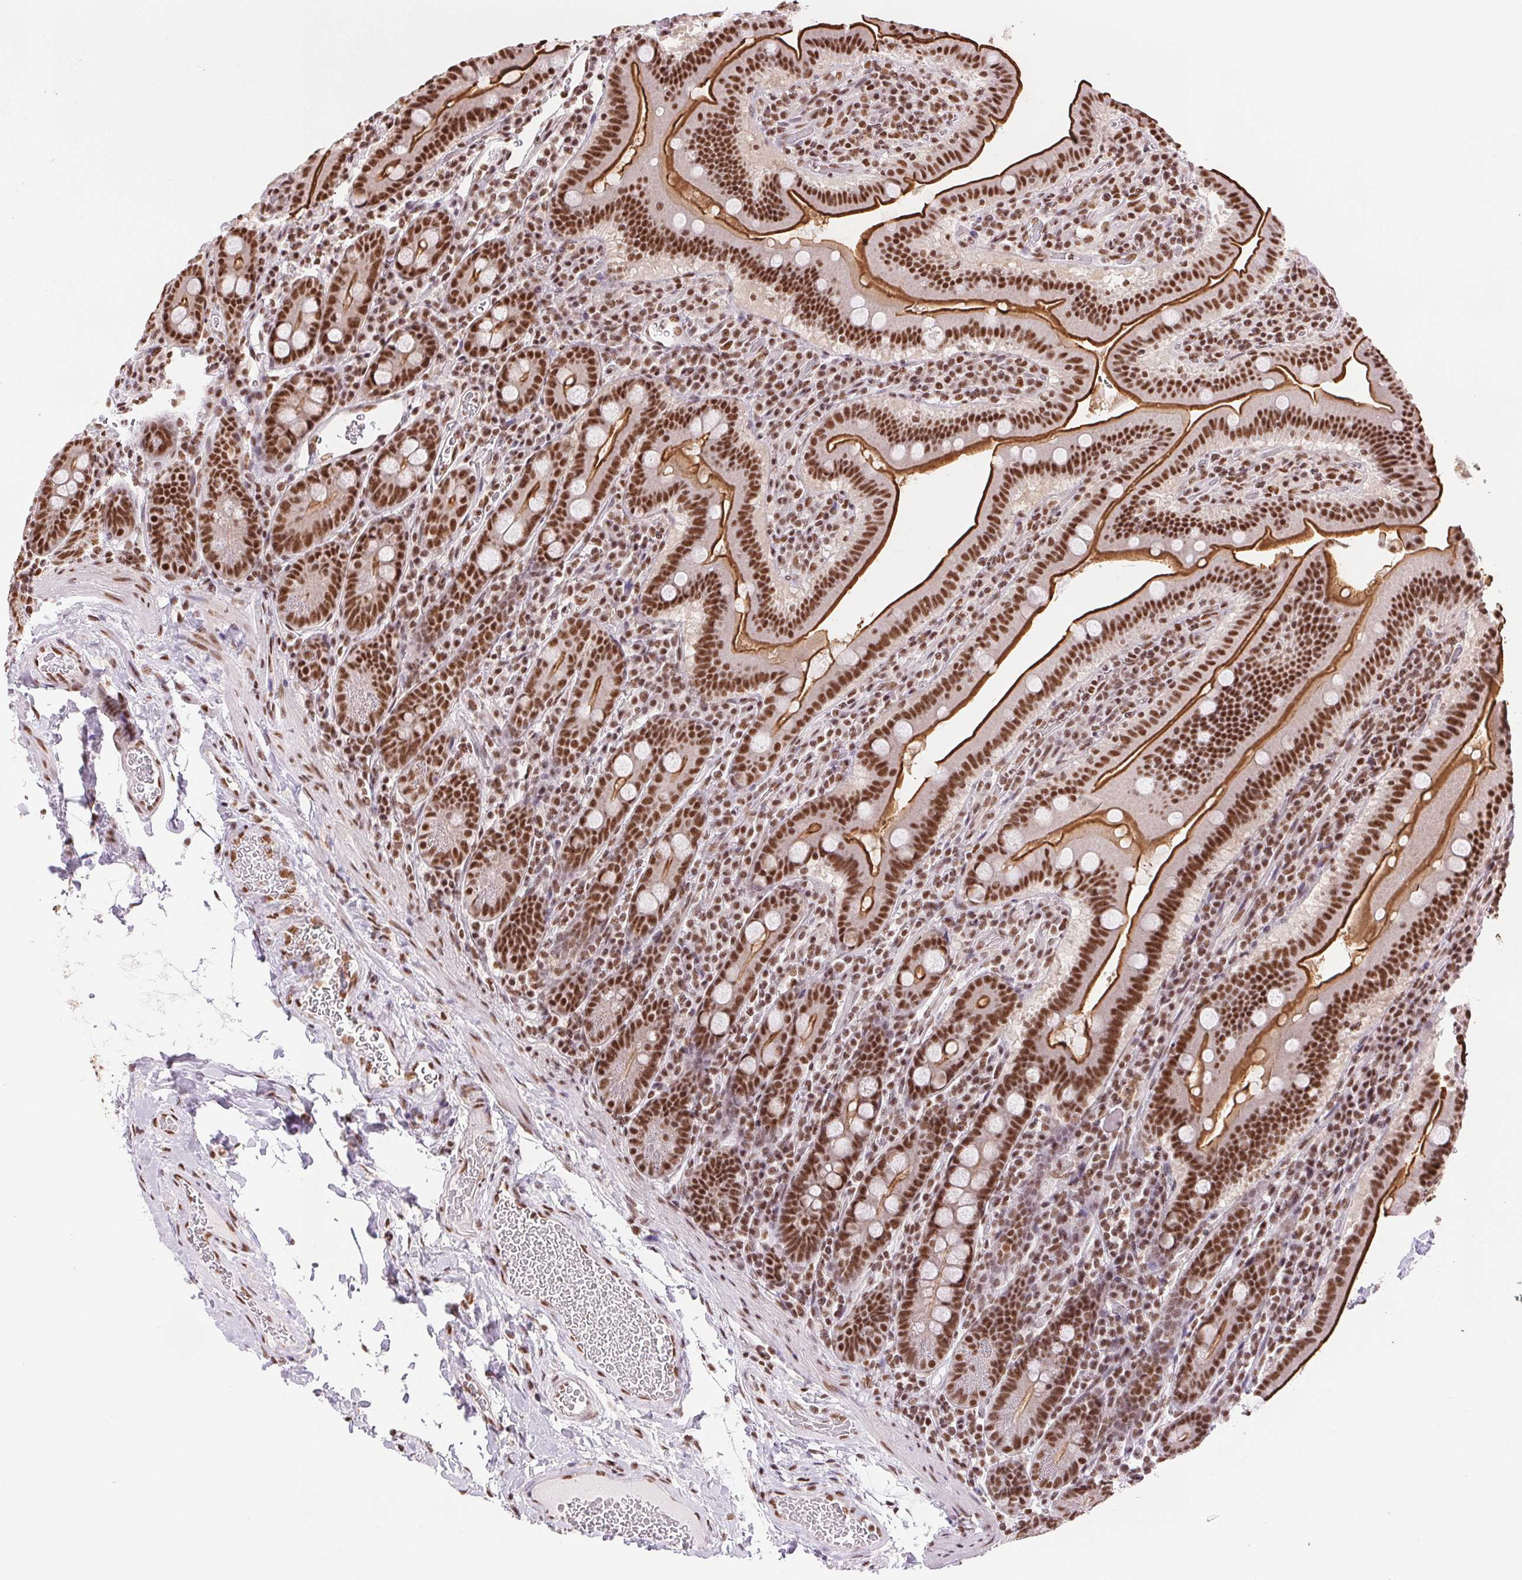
{"staining": {"intensity": "strong", "quantity": ">75%", "location": "cytoplasmic/membranous,nuclear"}, "tissue": "small intestine", "cell_type": "Glandular cells", "image_type": "normal", "snomed": [{"axis": "morphology", "description": "Normal tissue, NOS"}, {"axis": "topography", "description": "Small intestine"}], "caption": "The micrograph displays immunohistochemical staining of benign small intestine. There is strong cytoplasmic/membranous,nuclear expression is appreciated in approximately >75% of glandular cells. Nuclei are stained in blue.", "gene": "IK", "patient": {"sex": "male", "age": 26}}